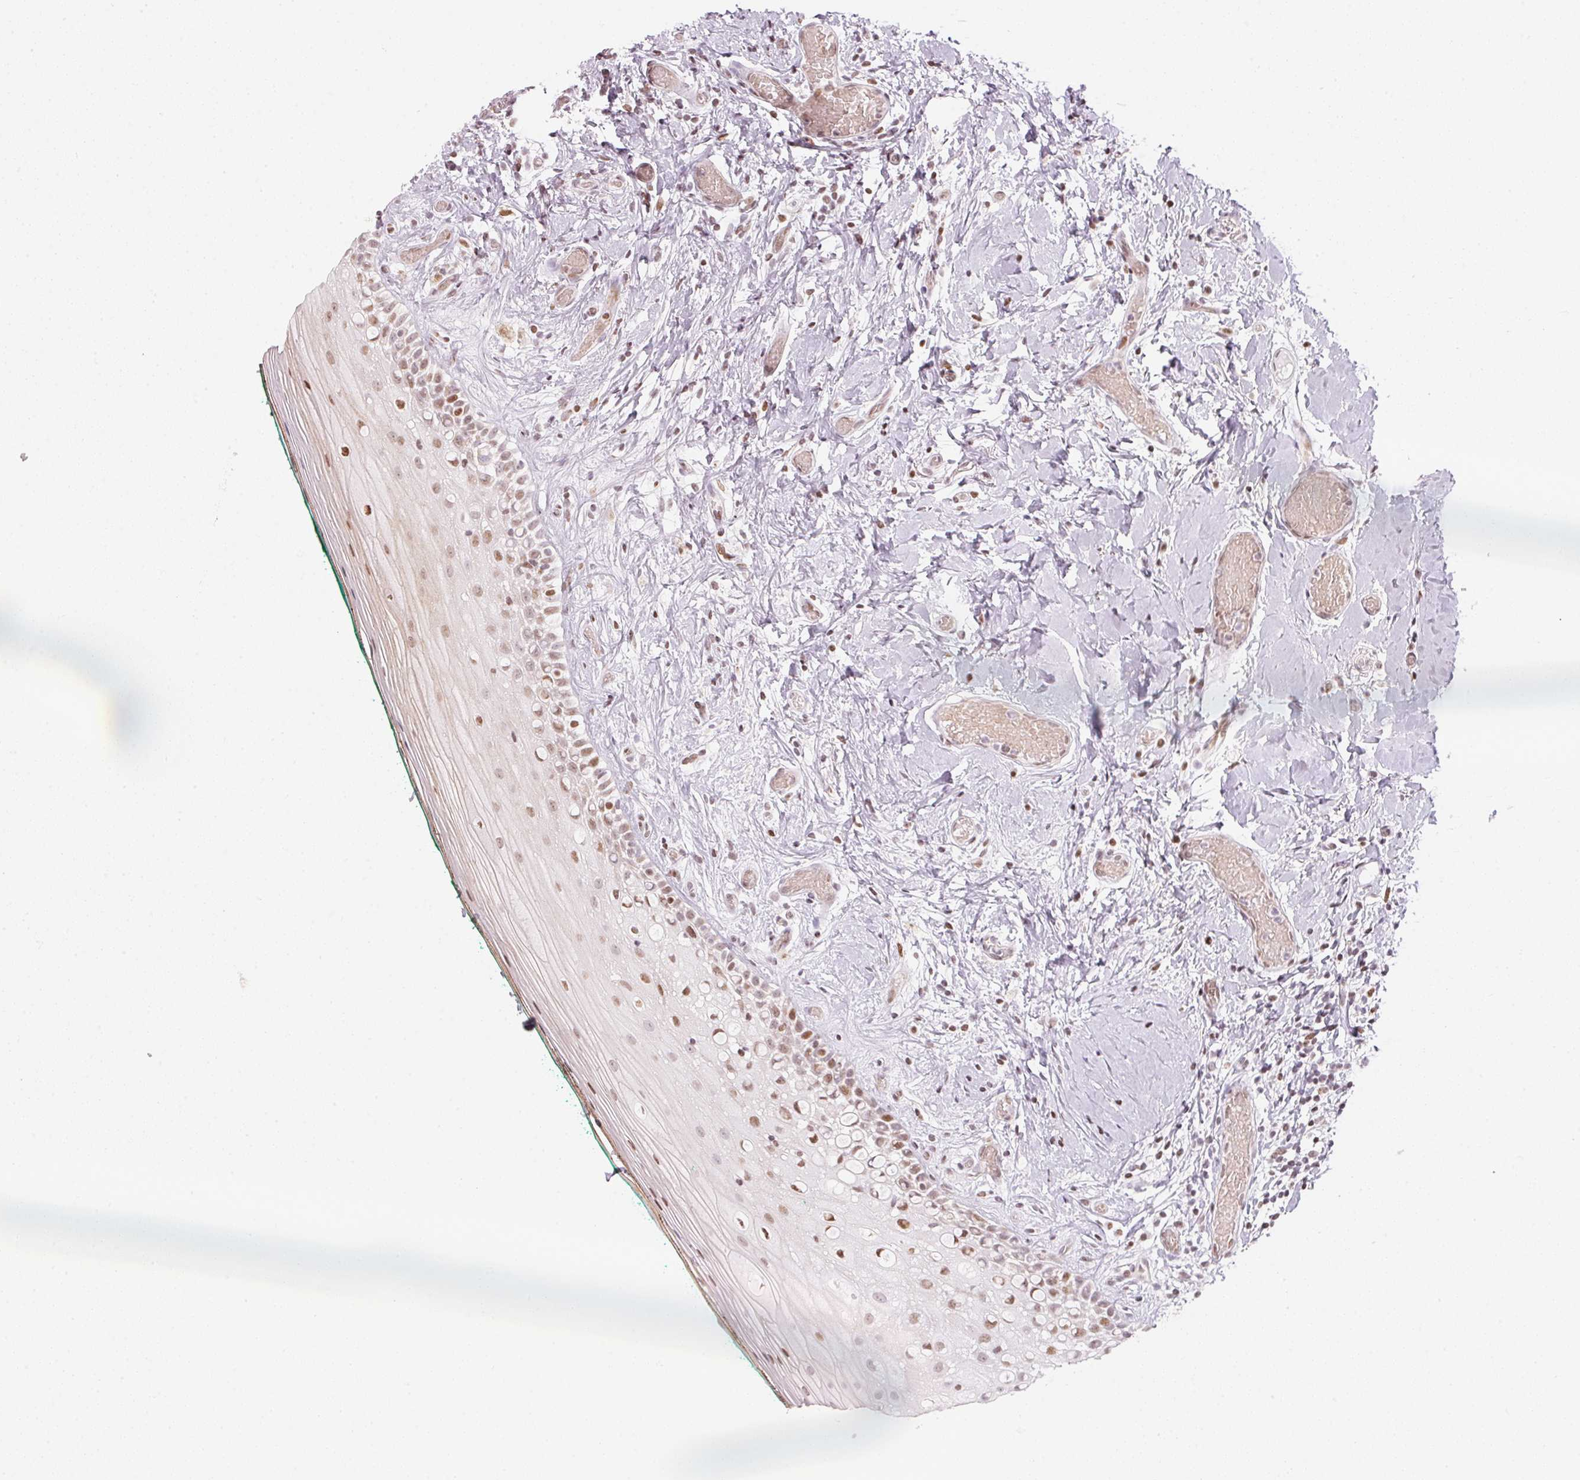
{"staining": {"intensity": "moderate", "quantity": ">75%", "location": "nuclear"}, "tissue": "oral mucosa", "cell_type": "Squamous epithelial cells", "image_type": "normal", "snomed": [{"axis": "morphology", "description": "Normal tissue, NOS"}, {"axis": "topography", "description": "Oral tissue"}], "caption": "Immunohistochemical staining of normal human oral mucosa shows >75% levels of moderate nuclear protein staining in about >75% of squamous epithelial cells.", "gene": "KAT6A", "patient": {"sex": "female", "age": 83}}